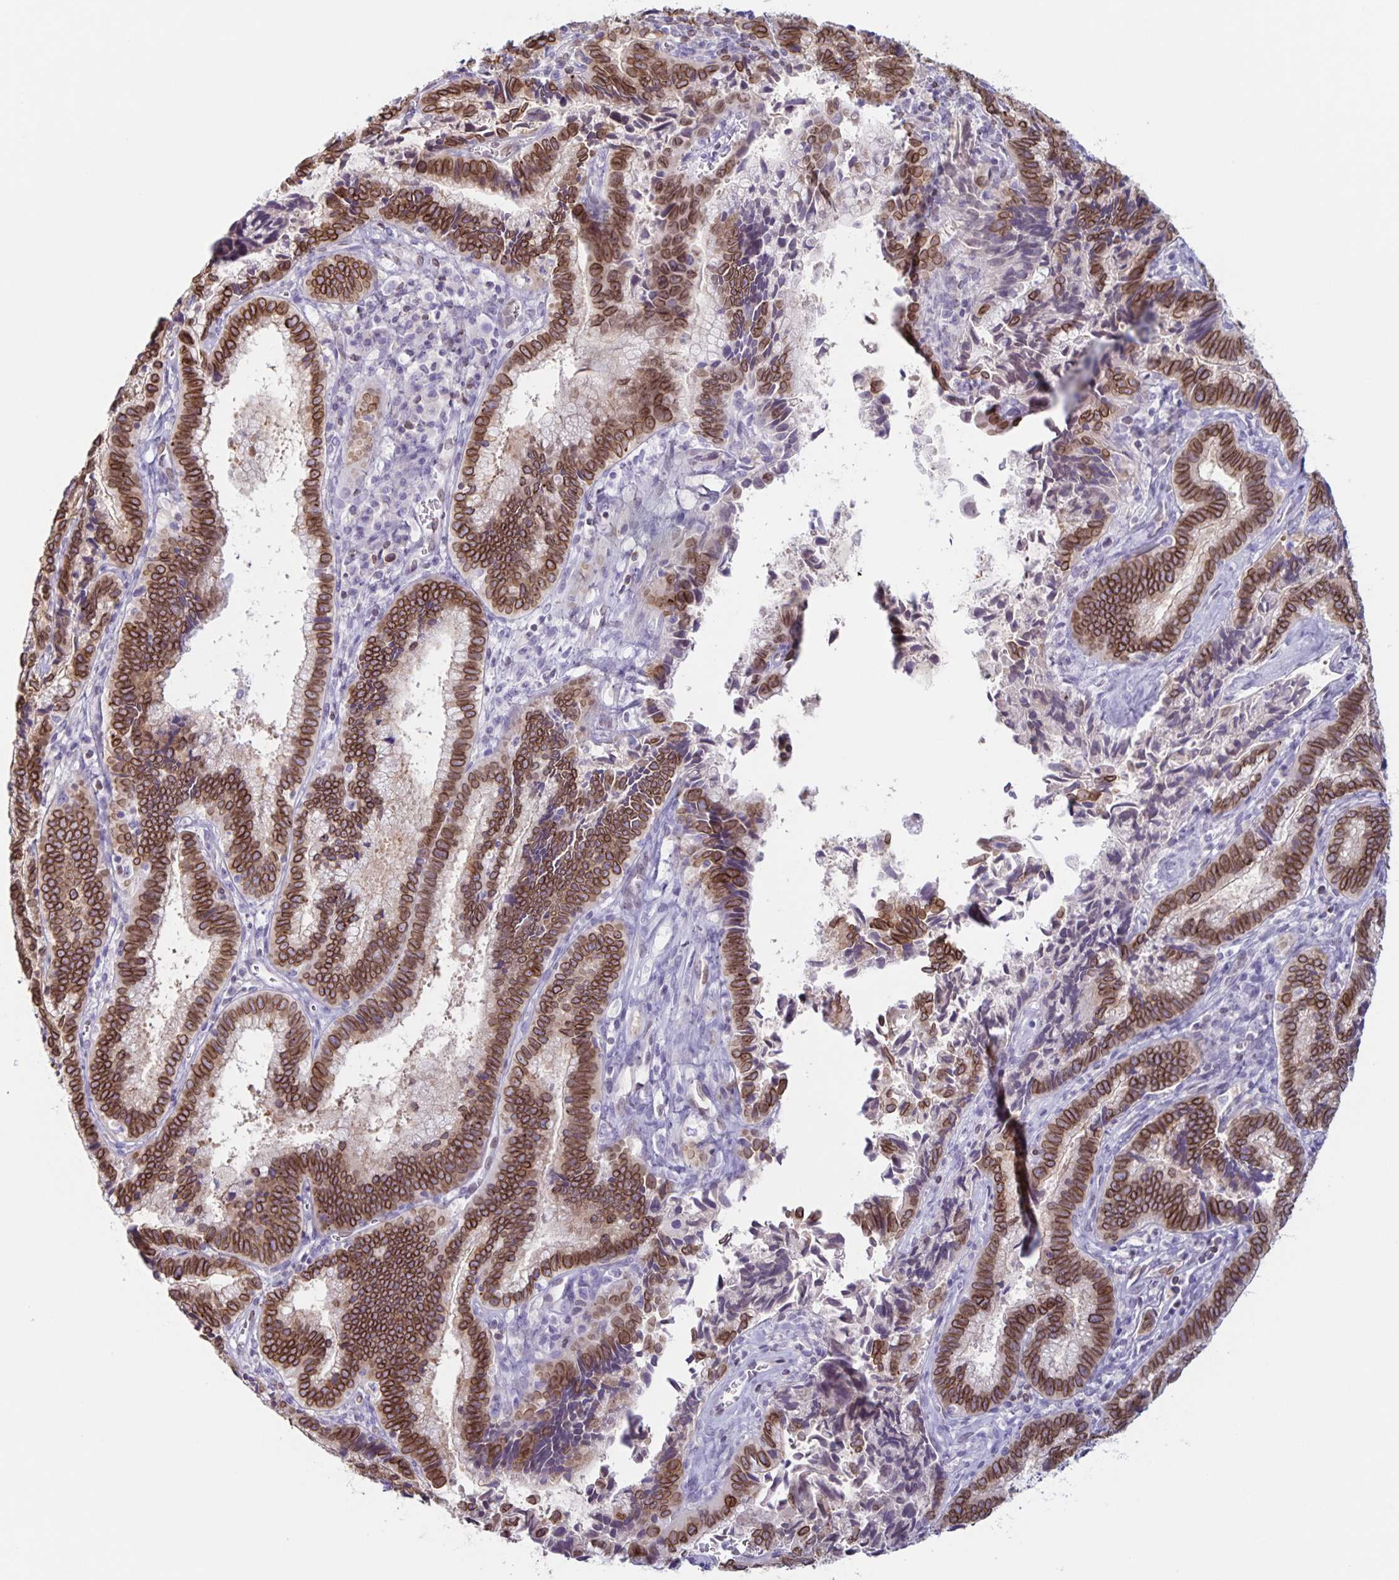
{"staining": {"intensity": "strong", "quantity": ">75%", "location": "cytoplasmic/membranous,nuclear"}, "tissue": "cervical cancer", "cell_type": "Tumor cells", "image_type": "cancer", "snomed": [{"axis": "morphology", "description": "Adenocarcinoma, NOS"}, {"axis": "topography", "description": "Cervix"}], "caption": "Cervical adenocarcinoma stained with a brown dye reveals strong cytoplasmic/membranous and nuclear positive expression in approximately >75% of tumor cells.", "gene": "SYNE2", "patient": {"sex": "female", "age": 61}}